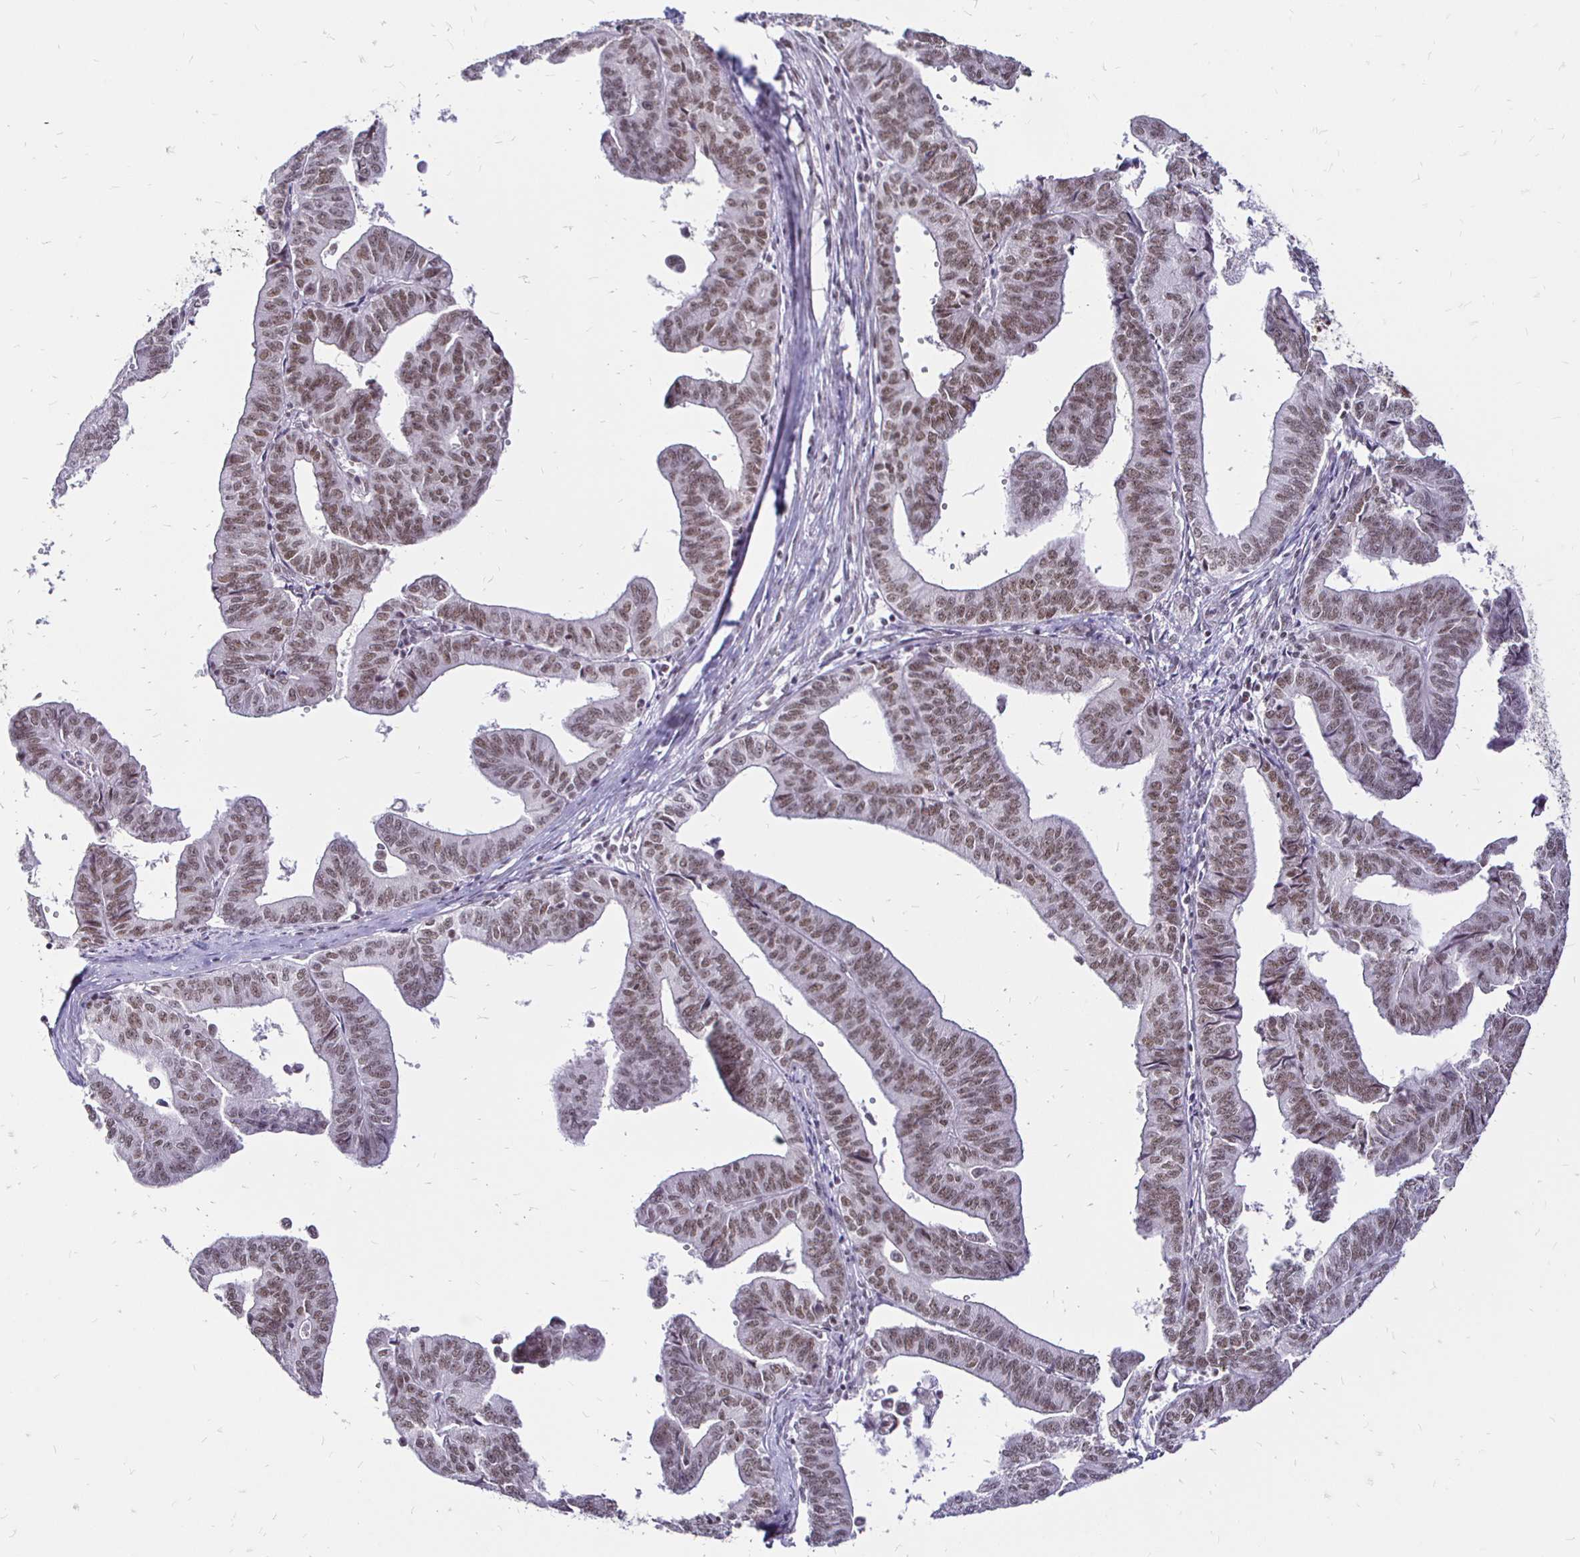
{"staining": {"intensity": "moderate", "quantity": ">75%", "location": "nuclear"}, "tissue": "endometrial cancer", "cell_type": "Tumor cells", "image_type": "cancer", "snomed": [{"axis": "morphology", "description": "Adenocarcinoma, NOS"}, {"axis": "topography", "description": "Endometrium"}], "caption": "There is medium levels of moderate nuclear positivity in tumor cells of endometrial cancer, as demonstrated by immunohistochemical staining (brown color).", "gene": "SIN3A", "patient": {"sex": "female", "age": 65}}